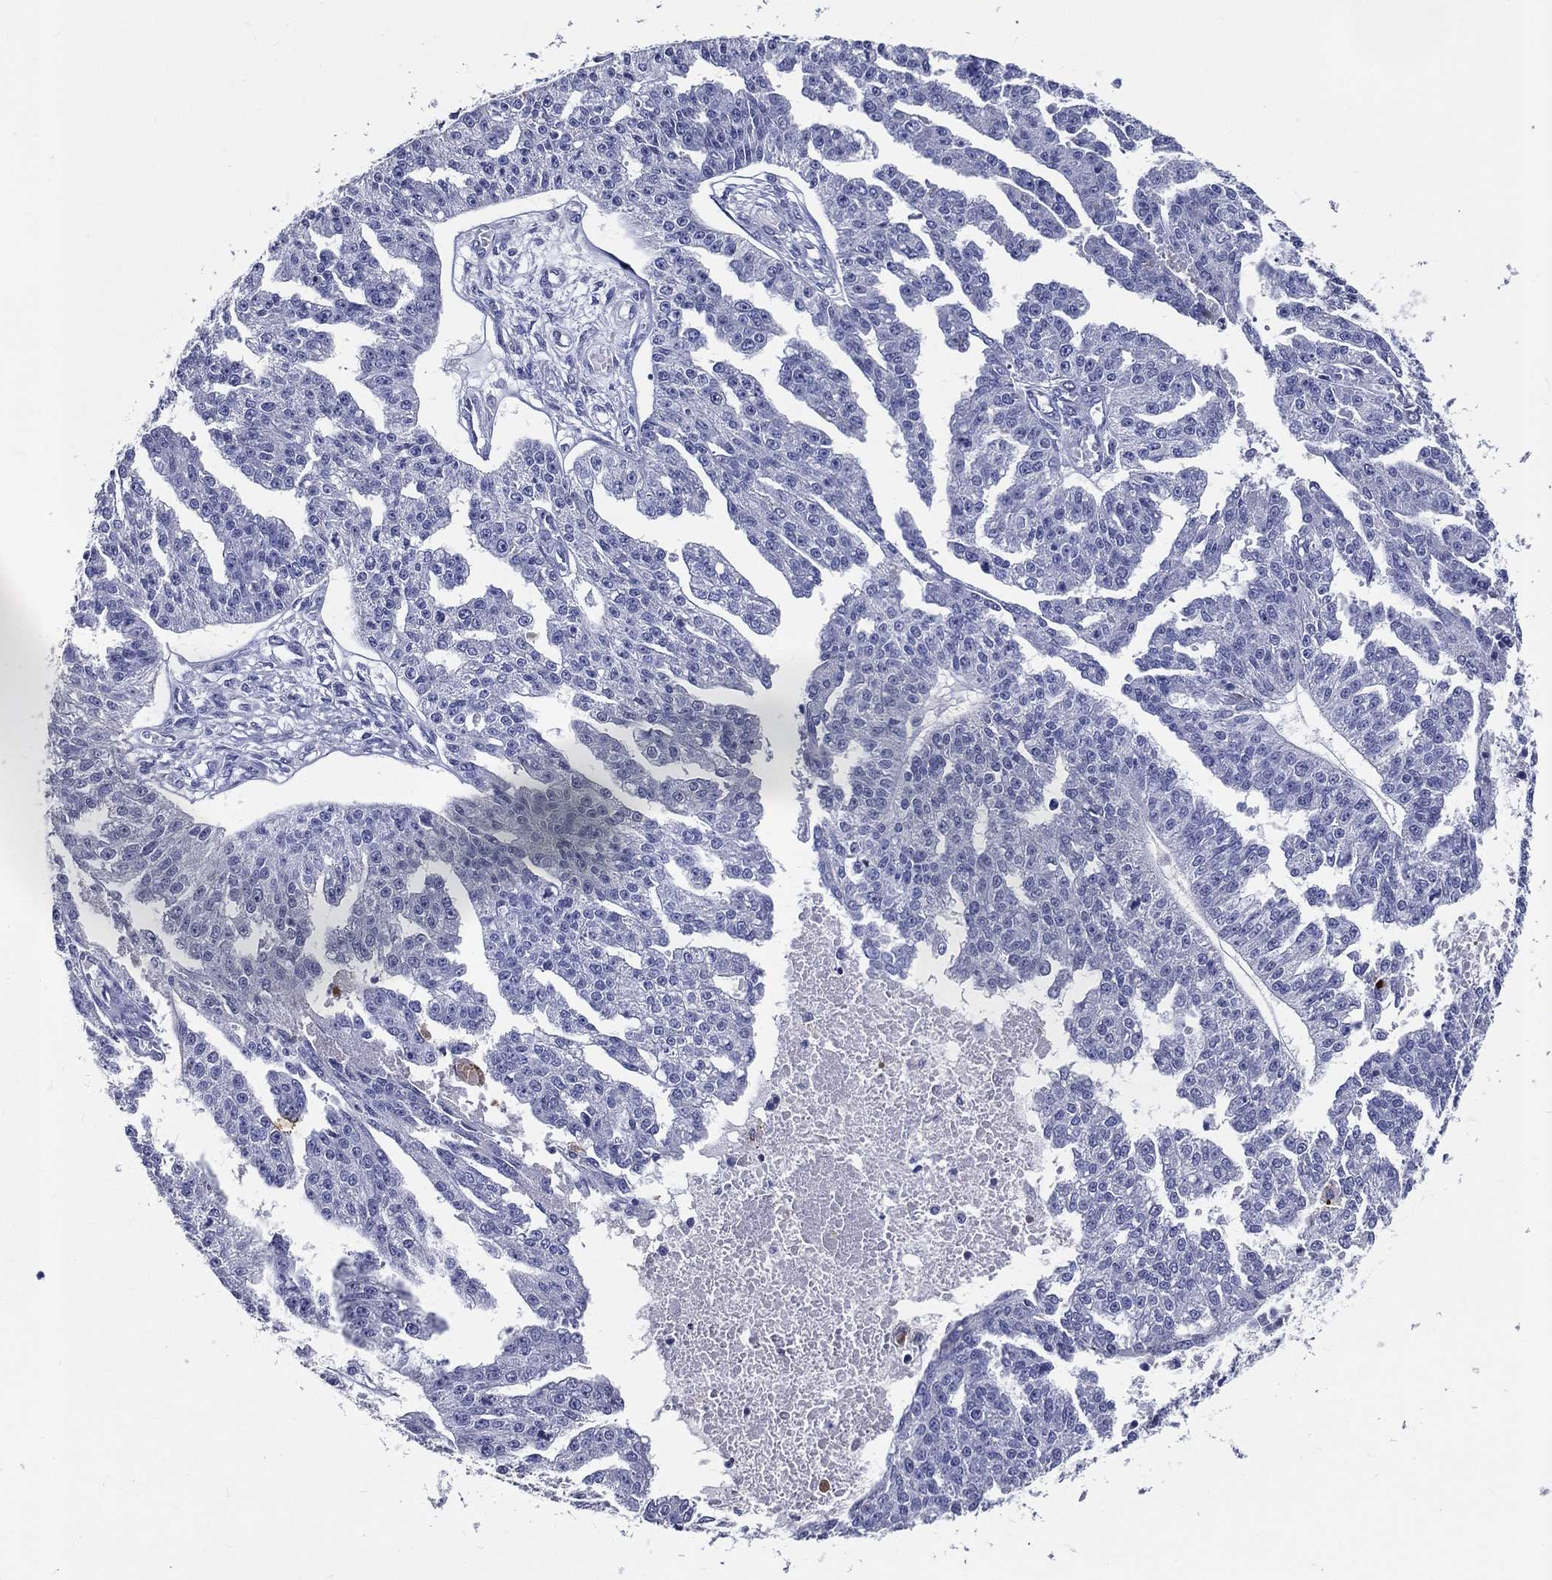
{"staining": {"intensity": "negative", "quantity": "none", "location": "none"}, "tissue": "ovarian cancer", "cell_type": "Tumor cells", "image_type": "cancer", "snomed": [{"axis": "morphology", "description": "Cystadenocarcinoma, serous, NOS"}, {"axis": "topography", "description": "Ovary"}], "caption": "Immunohistochemistry of ovarian serous cystadenocarcinoma shows no staining in tumor cells.", "gene": "ACE2", "patient": {"sex": "female", "age": 58}}